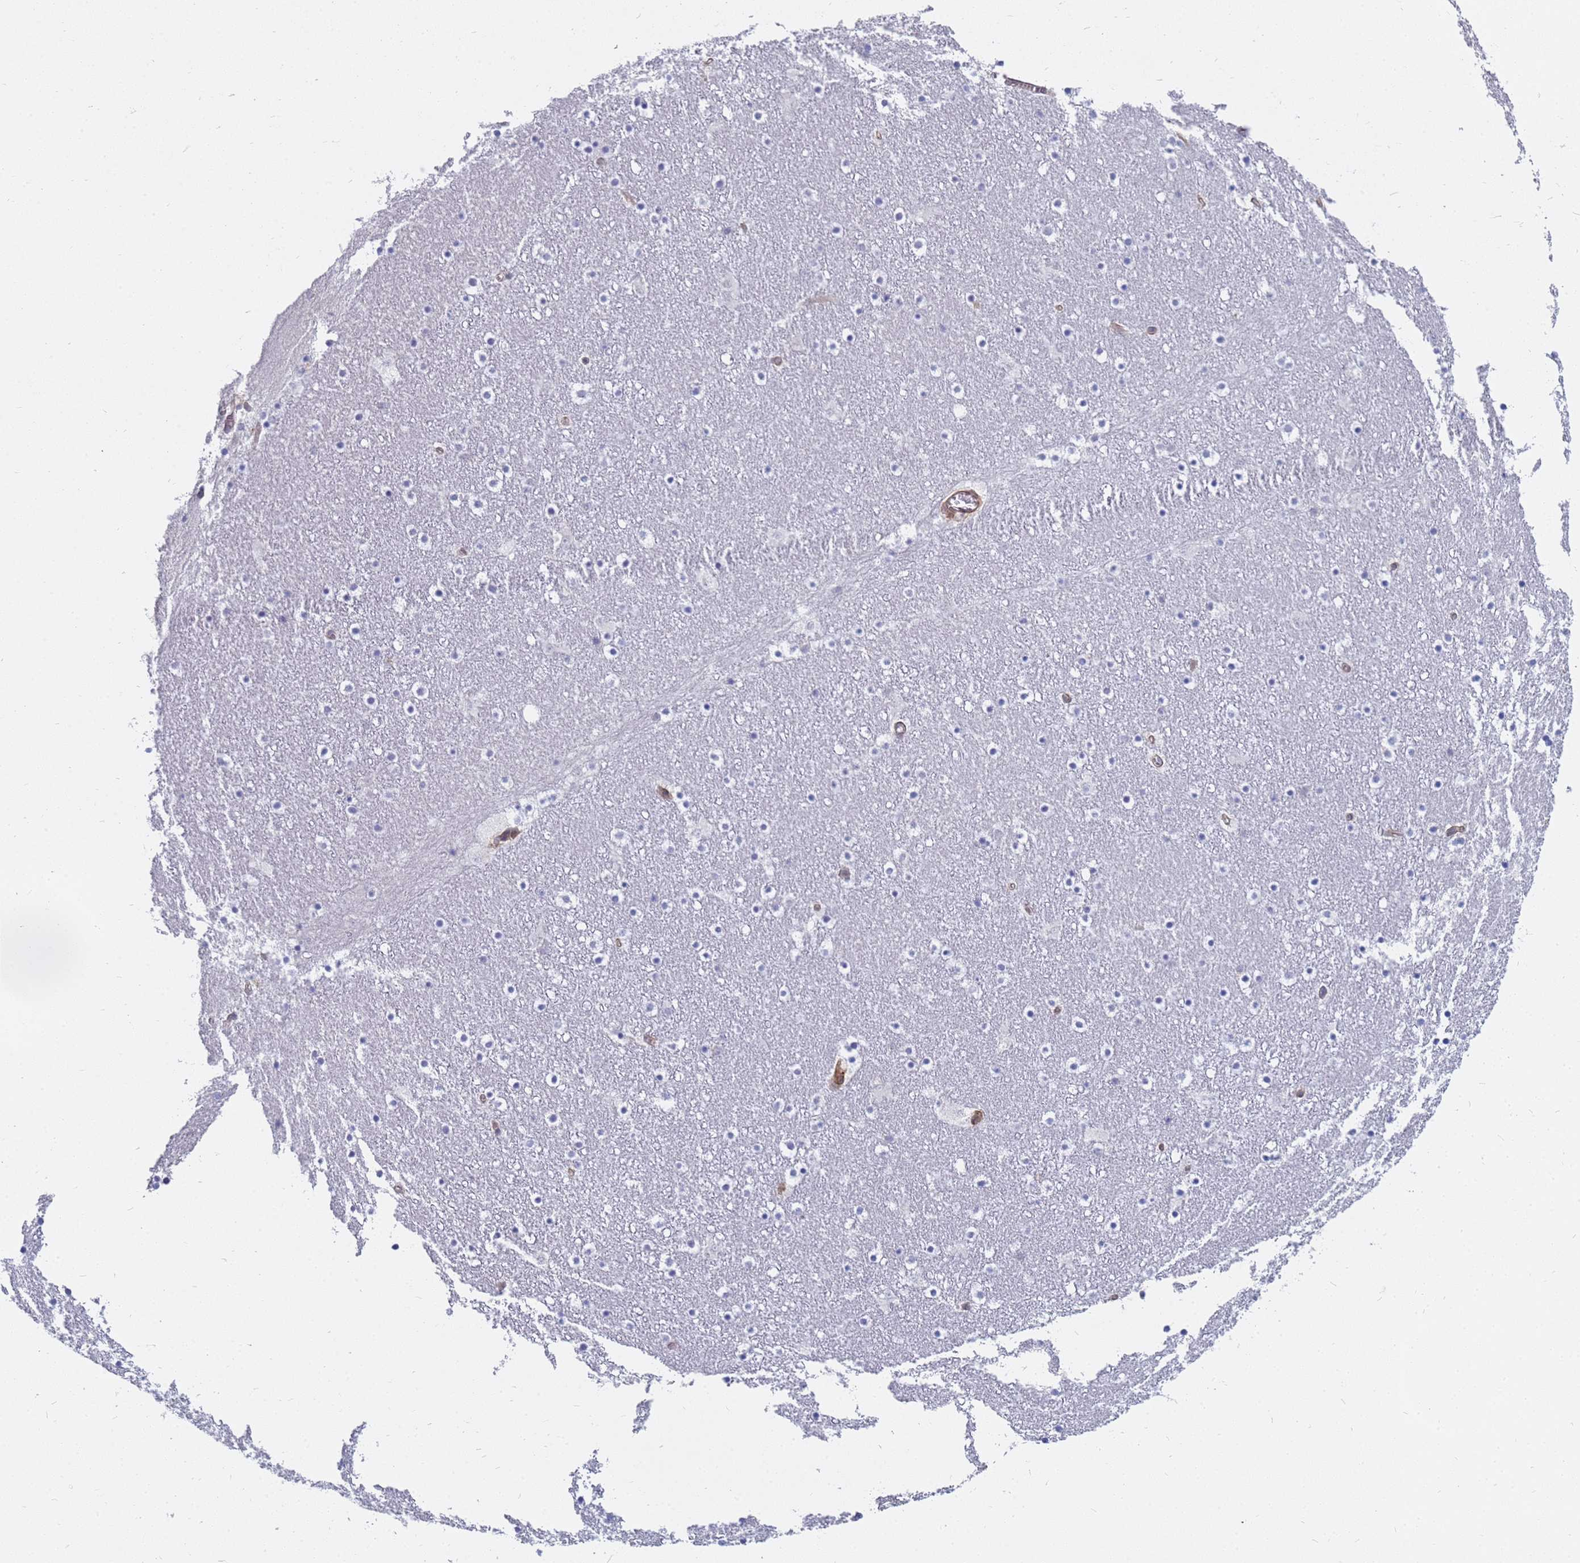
{"staining": {"intensity": "negative", "quantity": "none", "location": "none"}, "tissue": "caudate", "cell_type": "Glial cells", "image_type": "normal", "snomed": [{"axis": "morphology", "description": "Normal tissue, NOS"}, {"axis": "topography", "description": "Lateral ventricle wall"}], "caption": "The immunohistochemistry (IHC) photomicrograph has no significant expression in glial cells of caudate. Nuclei are stained in blue.", "gene": "FAM166B", "patient": {"sex": "male", "age": 45}}